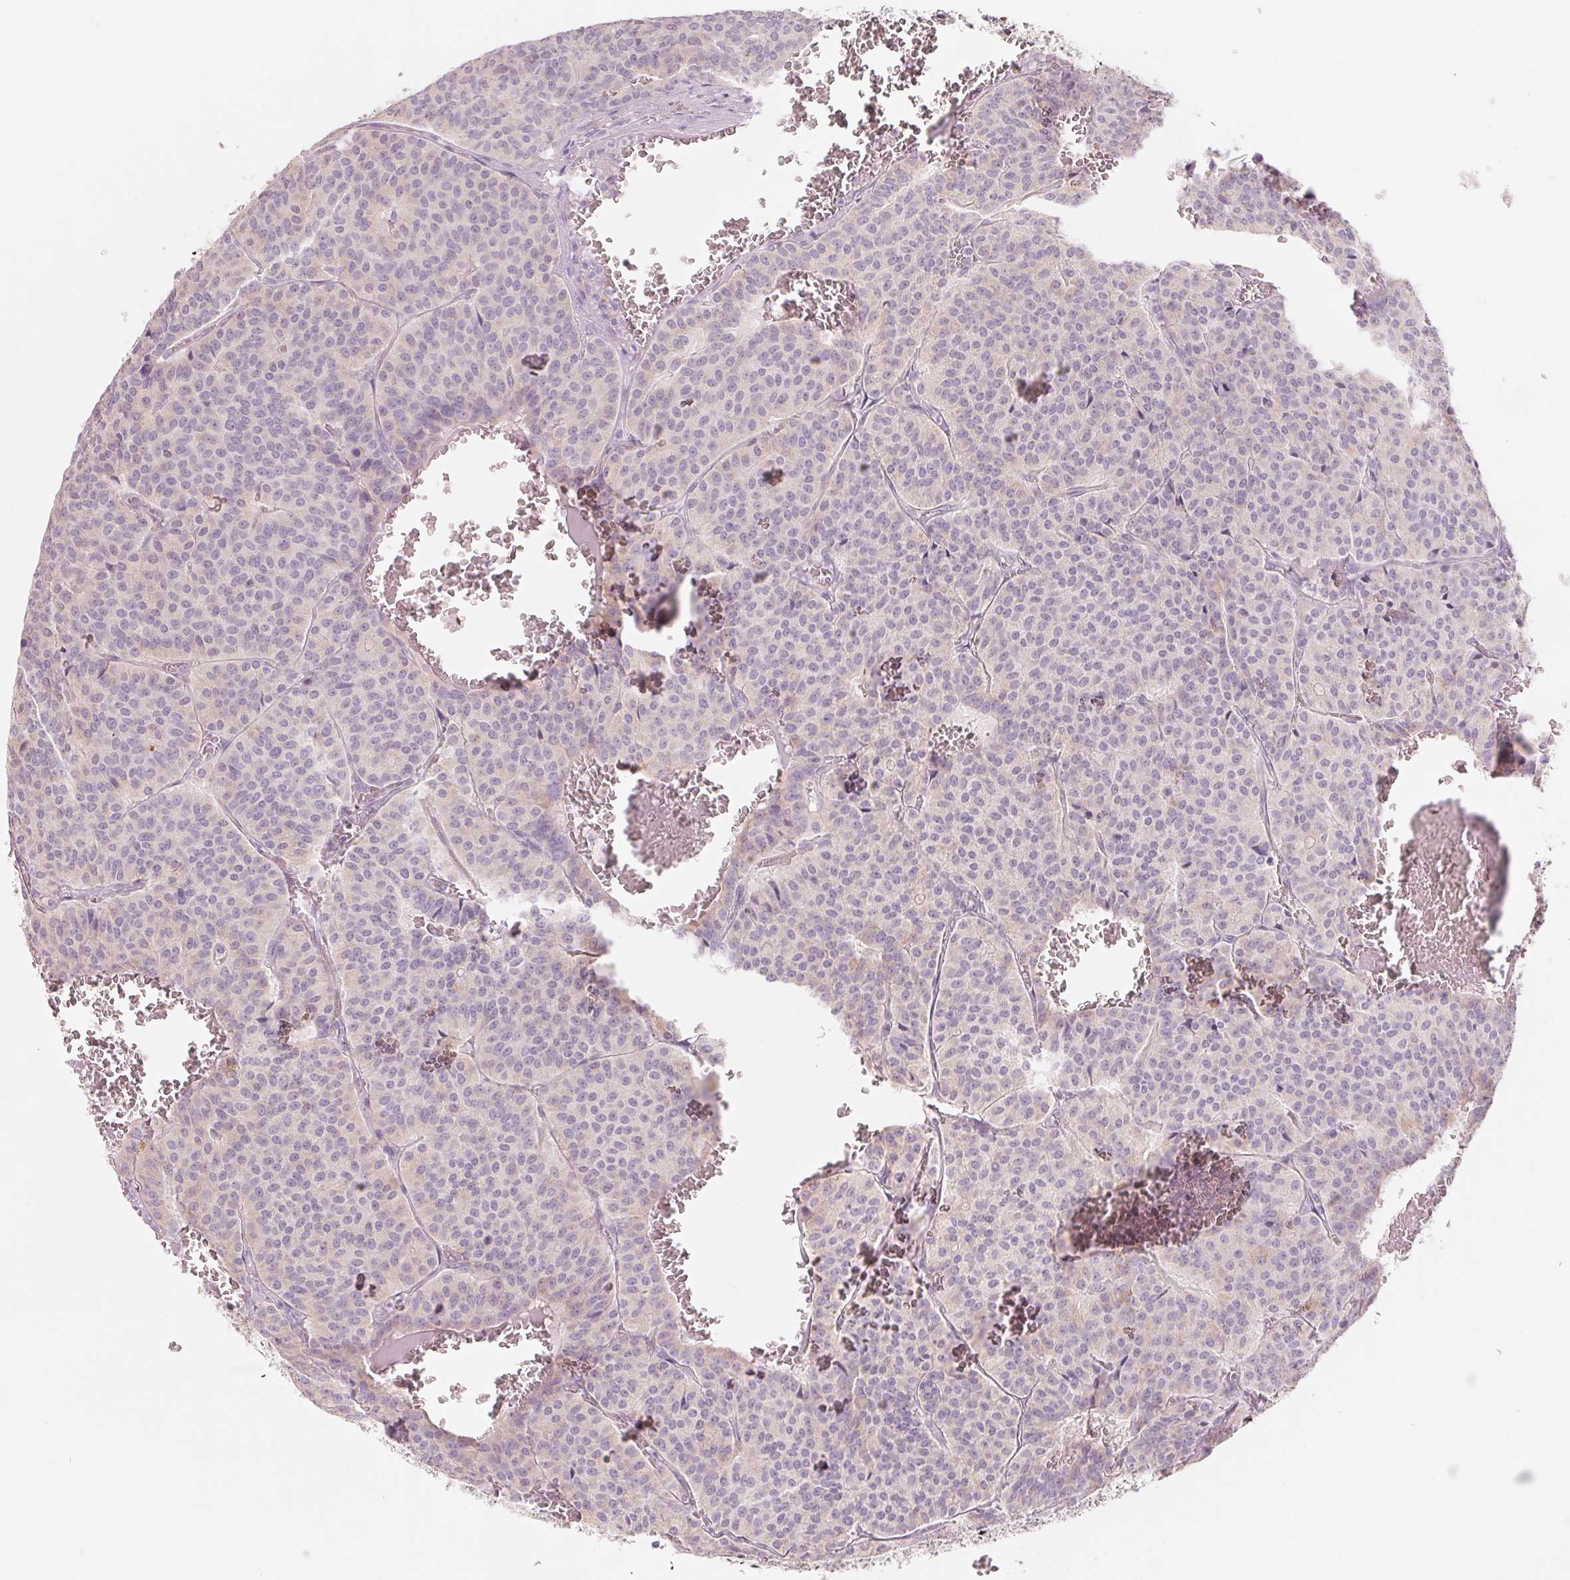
{"staining": {"intensity": "negative", "quantity": "none", "location": "none"}, "tissue": "carcinoid", "cell_type": "Tumor cells", "image_type": "cancer", "snomed": [{"axis": "morphology", "description": "Carcinoid, malignant, NOS"}, {"axis": "topography", "description": "Lung"}], "caption": "Immunohistochemistry of human carcinoid (malignant) exhibits no expression in tumor cells. The staining was performed using DAB to visualize the protein expression in brown, while the nuclei were stained in blue with hematoxylin (Magnification: 20x).", "gene": "POU1F1", "patient": {"sex": "male", "age": 70}}